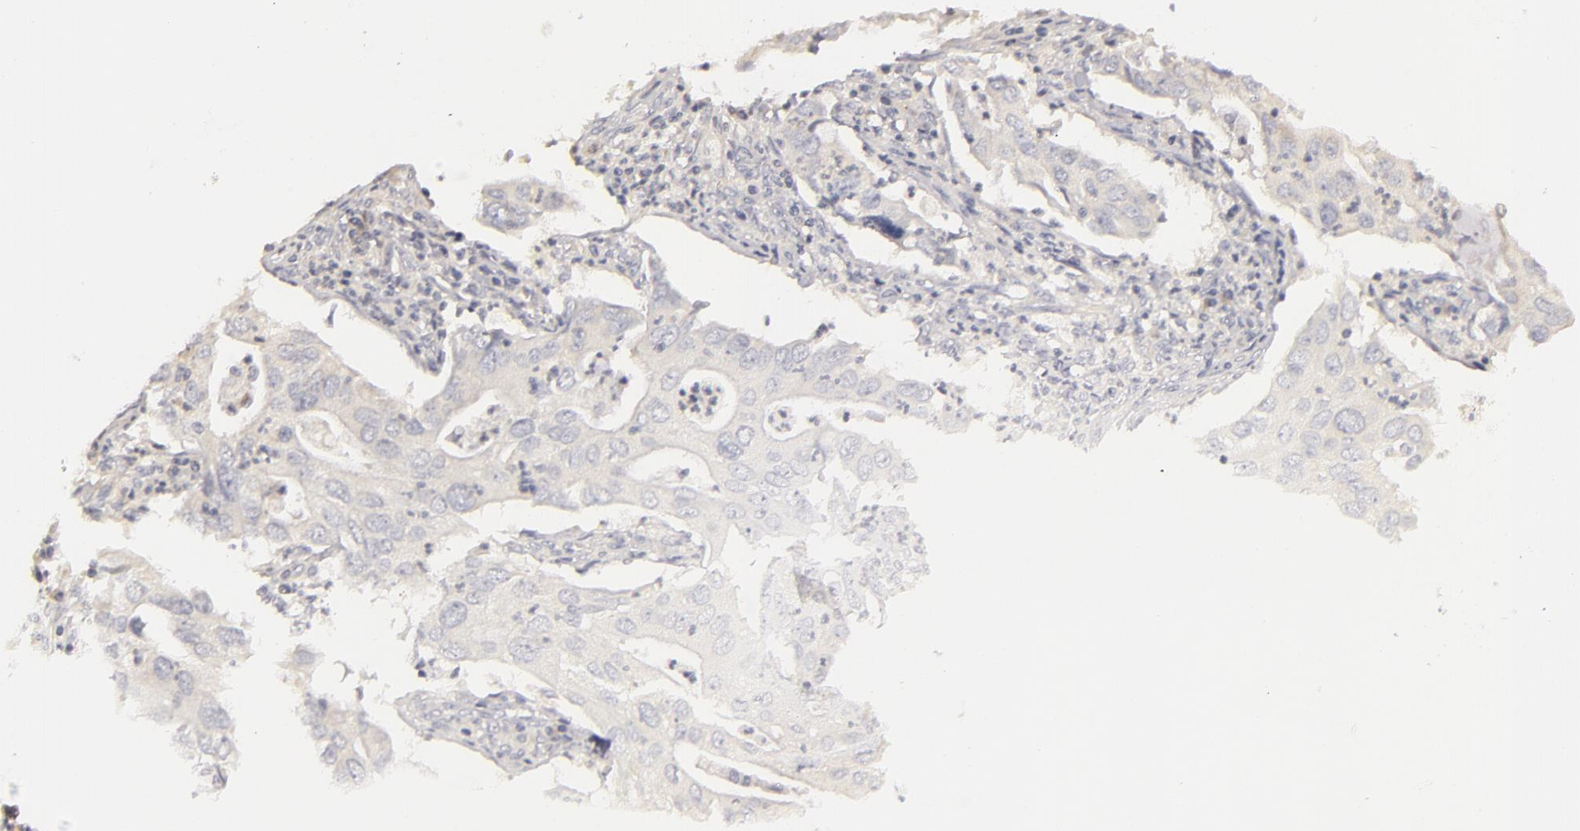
{"staining": {"intensity": "negative", "quantity": "none", "location": "none"}, "tissue": "lung cancer", "cell_type": "Tumor cells", "image_type": "cancer", "snomed": [{"axis": "morphology", "description": "Adenocarcinoma, NOS"}, {"axis": "topography", "description": "Lung"}], "caption": "DAB (3,3'-diaminobenzidine) immunohistochemical staining of adenocarcinoma (lung) shows no significant expression in tumor cells.", "gene": "RALGAPA1", "patient": {"sex": "male", "age": 48}}